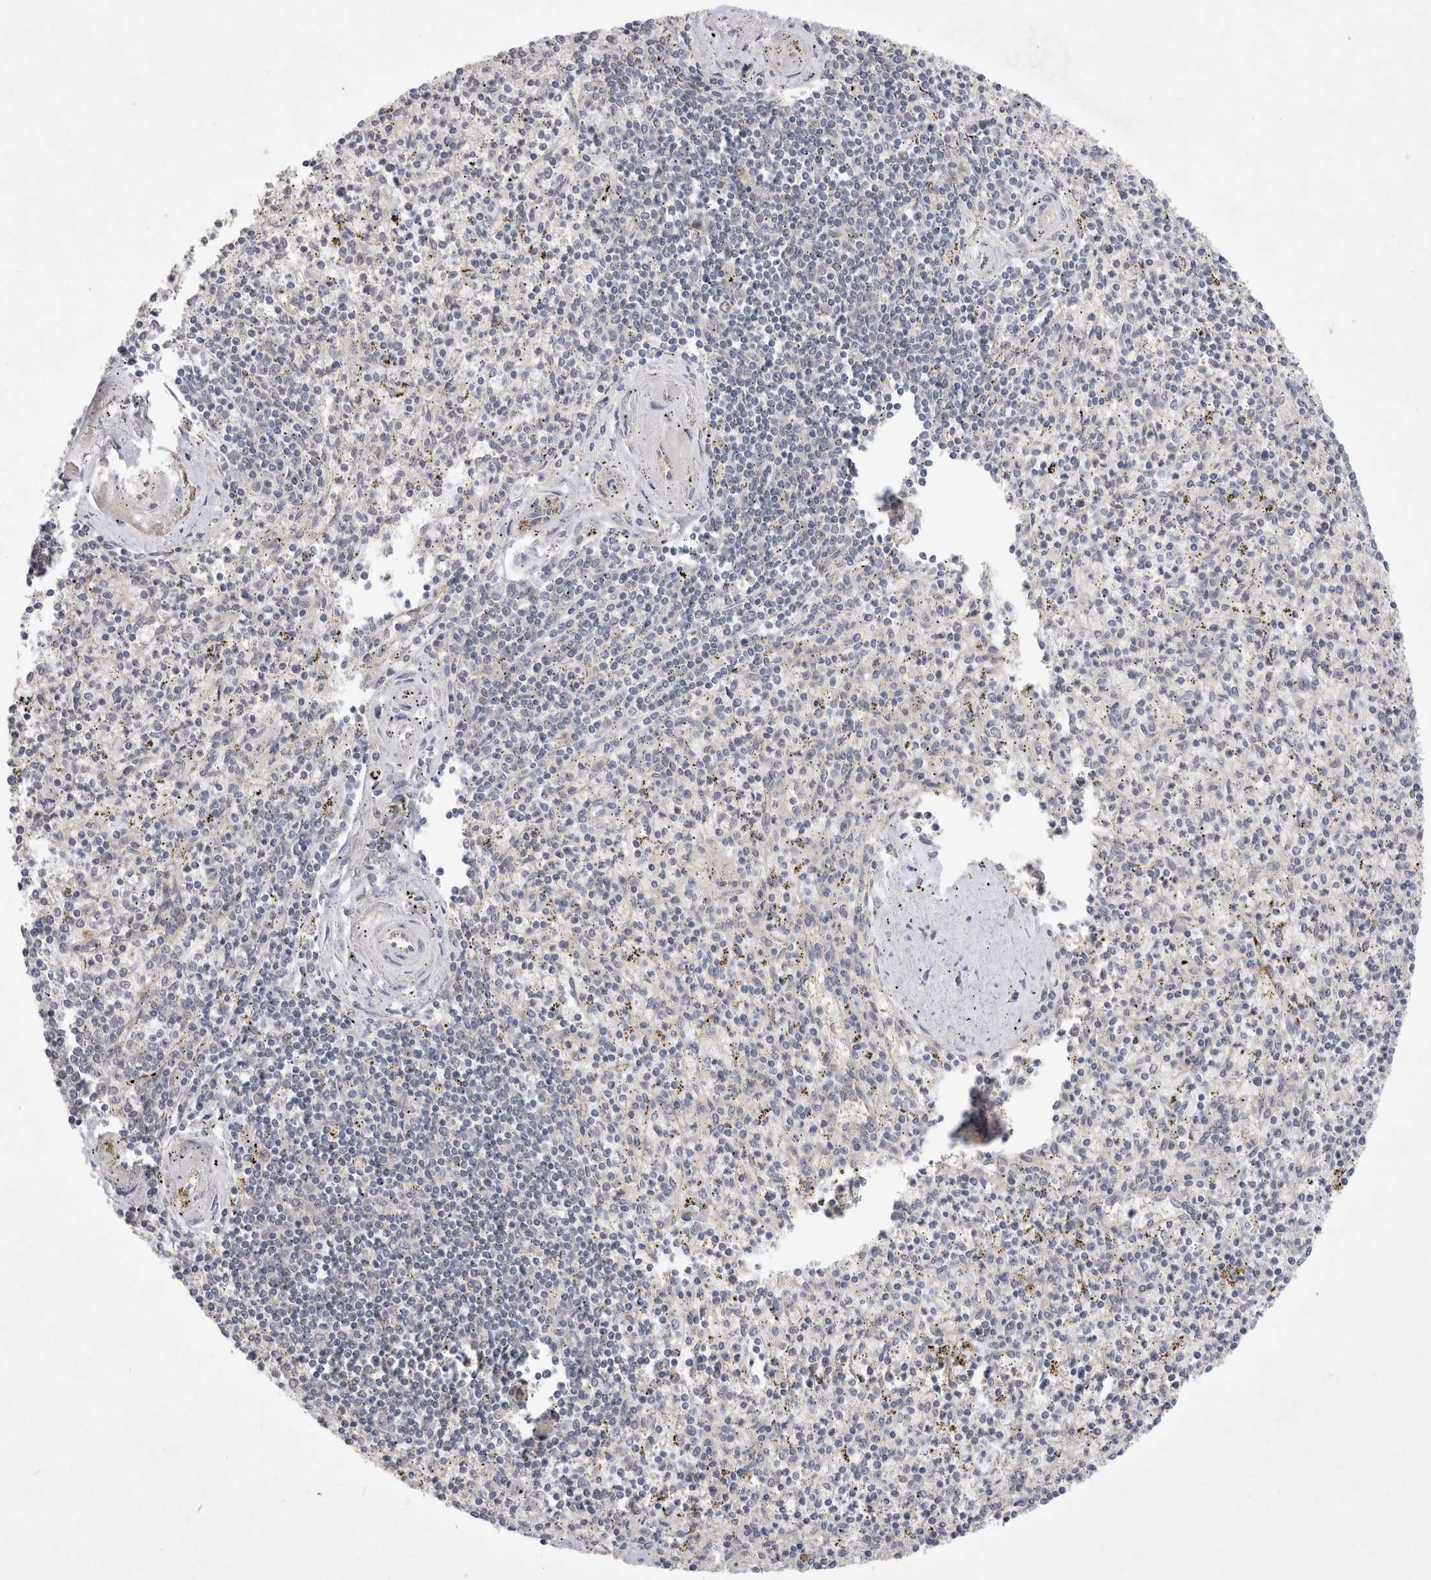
{"staining": {"intensity": "negative", "quantity": "none", "location": "none"}, "tissue": "spleen", "cell_type": "Cells in red pulp", "image_type": "normal", "snomed": [{"axis": "morphology", "description": "Normal tissue, NOS"}, {"axis": "topography", "description": "Spleen"}], "caption": "Immunohistochemistry (IHC) photomicrograph of benign spleen stained for a protein (brown), which displays no staining in cells in red pulp.", "gene": "CRISPLD1", "patient": {"sex": "male", "age": 72}}